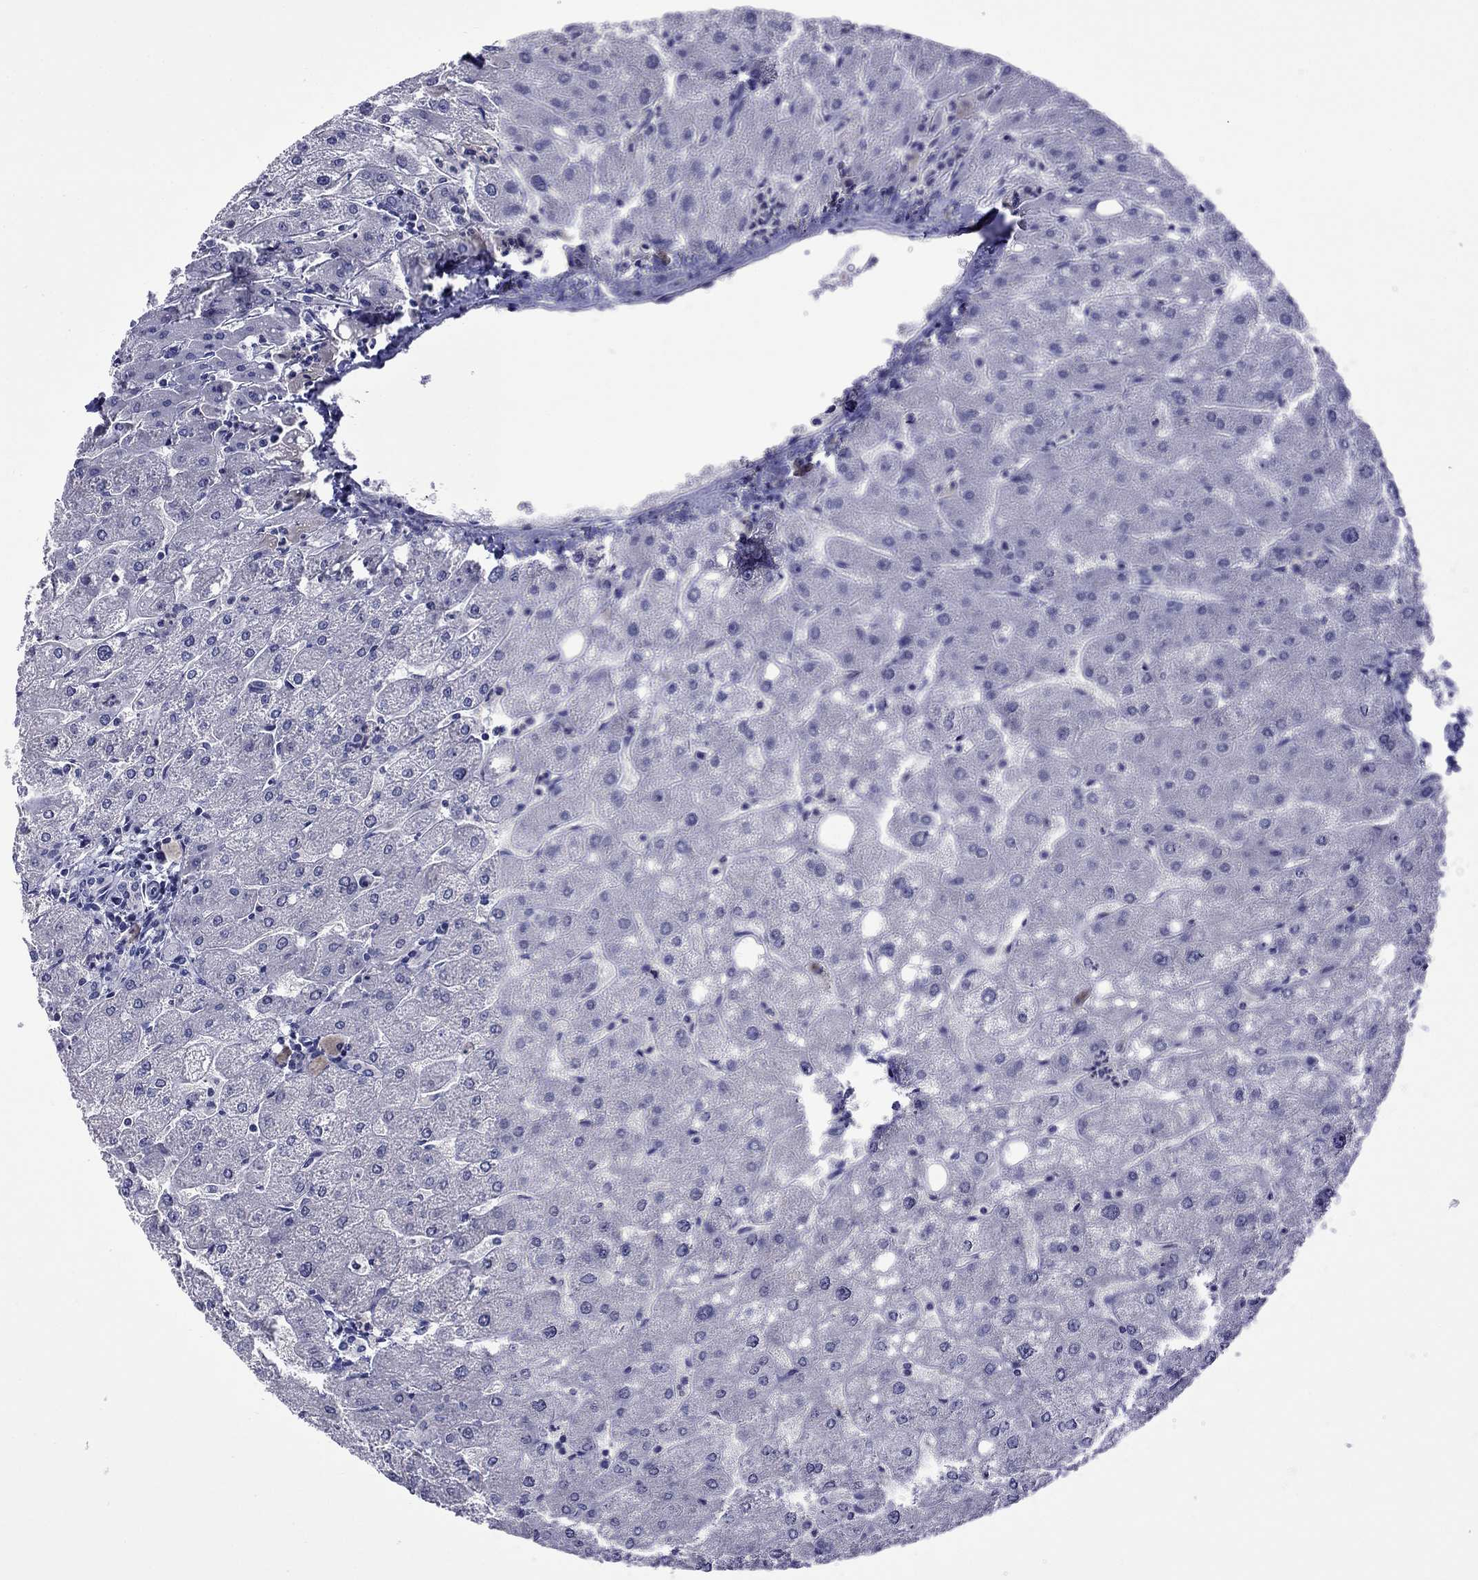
{"staining": {"intensity": "negative", "quantity": "none", "location": "none"}, "tissue": "liver", "cell_type": "Cholangiocytes", "image_type": "normal", "snomed": [{"axis": "morphology", "description": "Normal tissue, NOS"}, {"axis": "topography", "description": "Liver"}], "caption": "Cholangiocytes are negative for brown protein staining in normal liver. (Brightfield microscopy of DAB IHC at high magnification).", "gene": "STAR", "patient": {"sex": "male", "age": 67}}